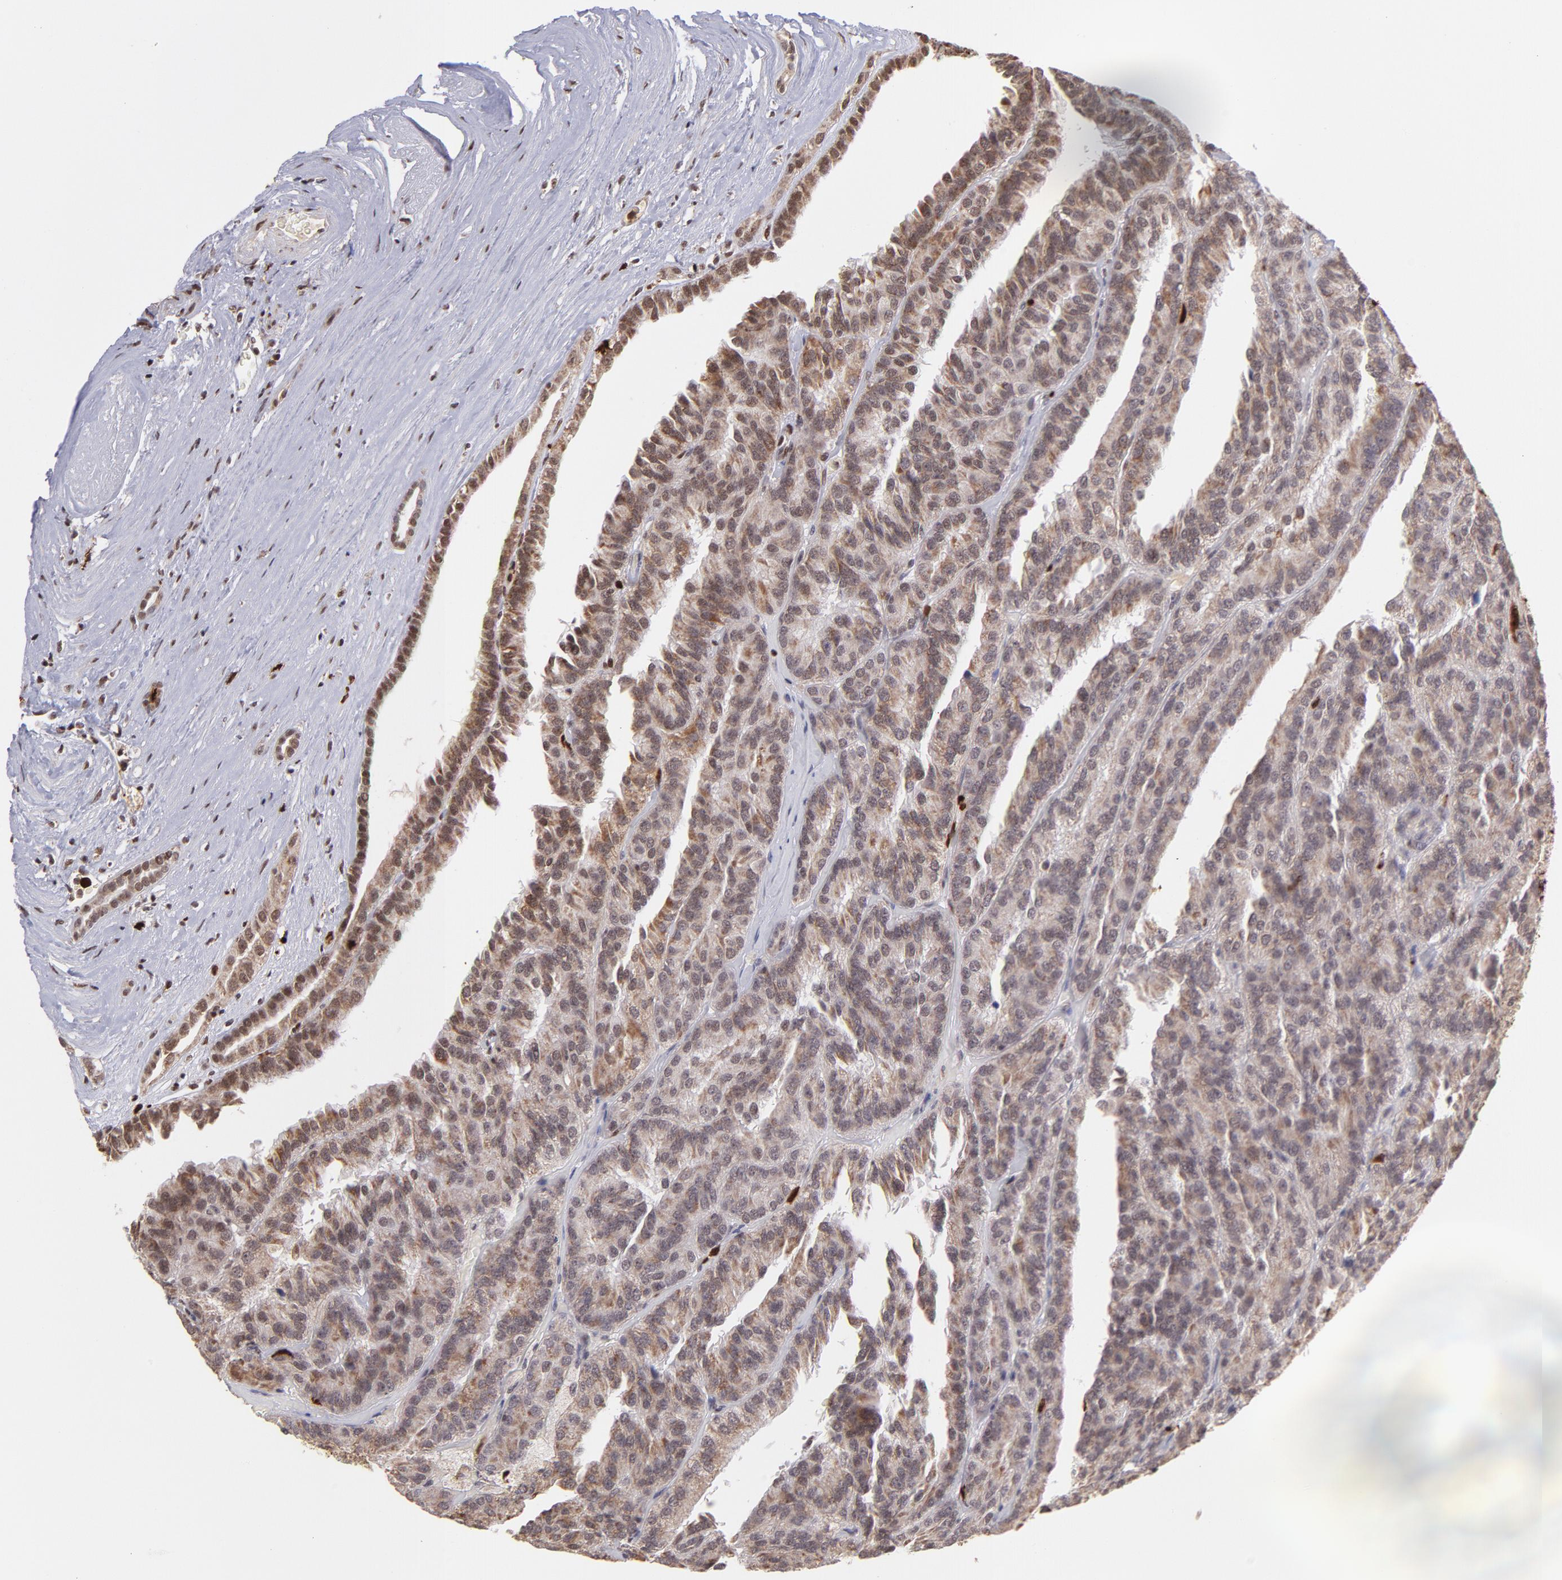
{"staining": {"intensity": "moderate", "quantity": ">75%", "location": "cytoplasmic/membranous,nuclear"}, "tissue": "renal cancer", "cell_type": "Tumor cells", "image_type": "cancer", "snomed": [{"axis": "morphology", "description": "Adenocarcinoma, NOS"}, {"axis": "topography", "description": "Kidney"}], "caption": "Brown immunohistochemical staining in adenocarcinoma (renal) exhibits moderate cytoplasmic/membranous and nuclear staining in approximately >75% of tumor cells. The protein of interest is stained brown, and the nuclei are stained in blue (DAB (3,3'-diaminobenzidine) IHC with brightfield microscopy, high magnification).", "gene": "ZFX", "patient": {"sex": "male", "age": 46}}